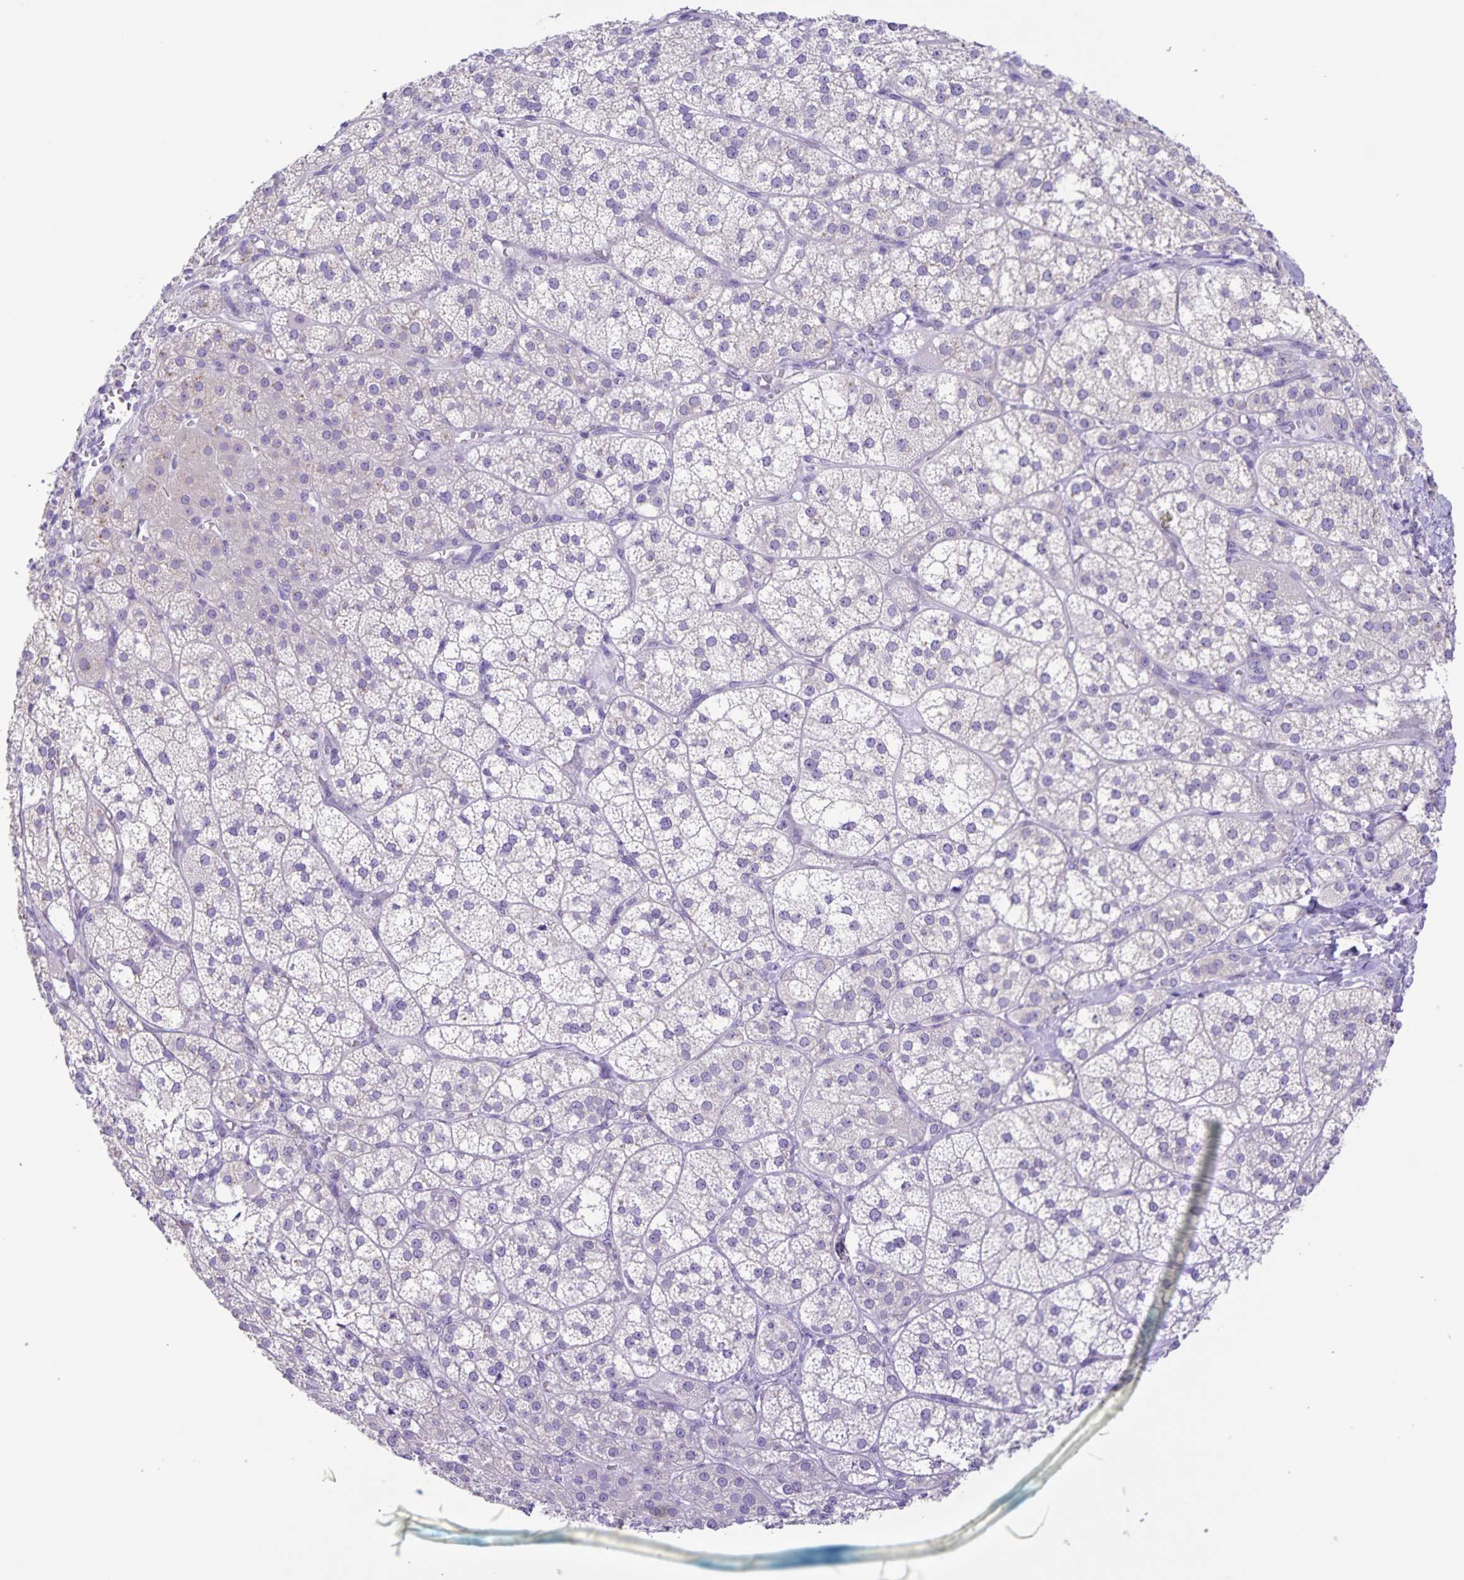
{"staining": {"intensity": "negative", "quantity": "none", "location": "none"}, "tissue": "adrenal gland", "cell_type": "Glandular cells", "image_type": "normal", "snomed": [{"axis": "morphology", "description": "Normal tissue, NOS"}, {"axis": "topography", "description": "Adrenal gland"}], "caption": "An immunohistochemistry micrograph of benign adrenal gland is shown. There is no staining in glandular cells of adrenal gland. (DAB IHC visualized using brightfield microscopy, high magnification).", "gene": "CAPSL", "patient": {"sex": "female", "age": 60}}